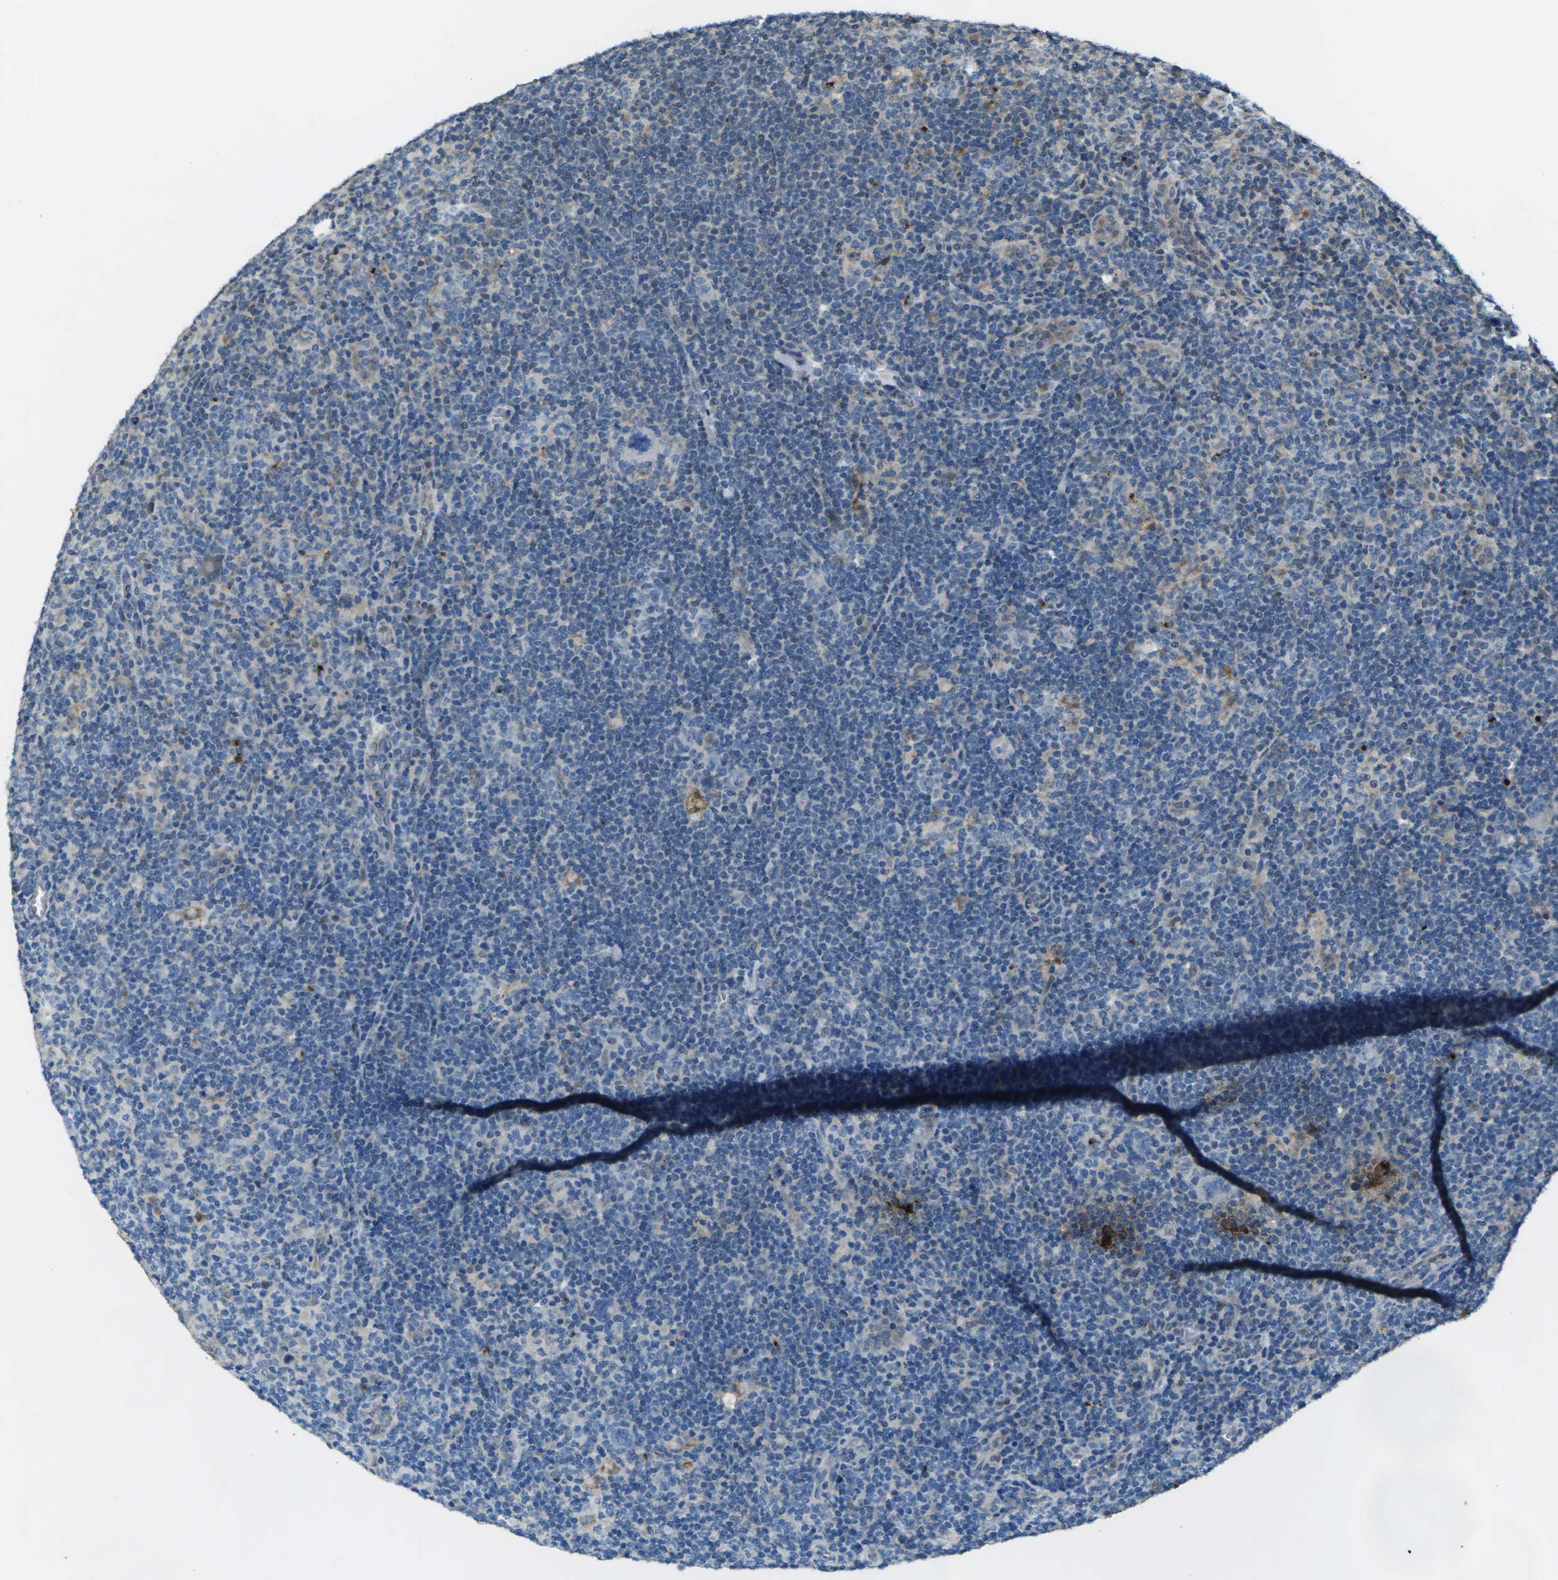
{"staining": {"intensity": "negative", "quantity": "none", "location": "none"}, "tissue": "lymphoma", "cell_type": "Tumor cells", "image_type": "cancer", "snomed": [{"axis": "morphology", "description": "Hodgkin's disease, NOS"}, {"axis": "topography", "description": "Lymph node"}], "caption": "This histopathology image is of Hodgkin's disease stained with immunohistochemistry (IHC) to label a protein in brown with the nuclei are counter-stained blue. There is no positivity in tumor cells.", "gene": "SIGLEC14", "patient": {"sex": "female", "age": 57}}